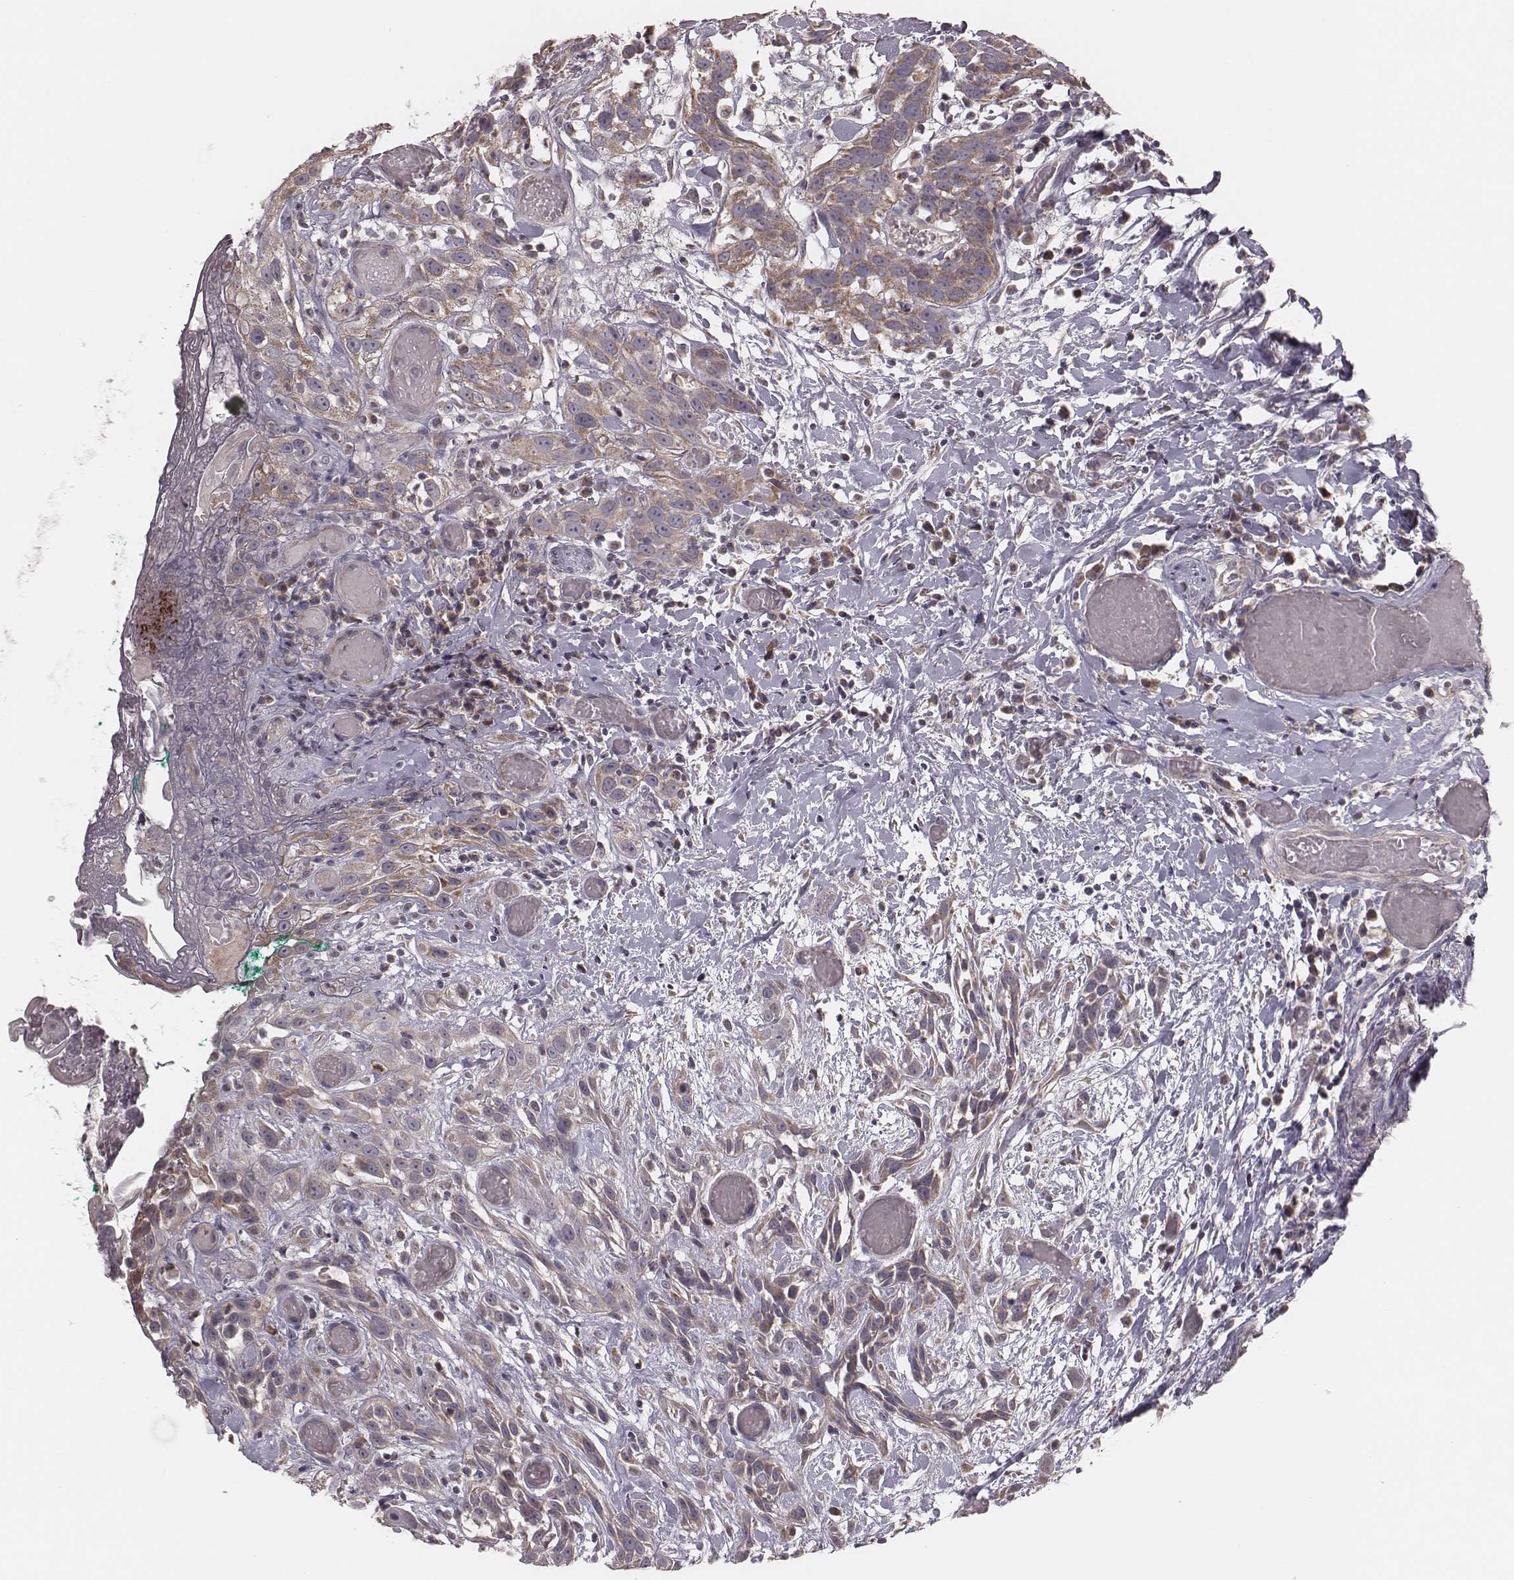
{"staining": {"intensity": "moderate", "quantity": "25%-75%", "location": "cytoplasmic/membranous"}, "tissue": "head and neck cancer", "cell_type": "Tumor cells", "image_type": "cancer", "snomed": [{"axis": "morphology", "description": "Normal tissue, NOS"}, {"axis": "morphology", "description": "Squamous cell carcinoma, NOS"}, {"axis": "topography", "description": "Oral tissue"}, {"axis": "topography", "description": "Salivary gland"}, {"axis": "topography", "description": "Head-Neck"}], "caption": "Squamous cell carcinoma (head and neck) stained with a protein marker shows moderate staining in tumor cells.", "gene": "MRPS27", "patient": {"sex": "female", "age": 62}}